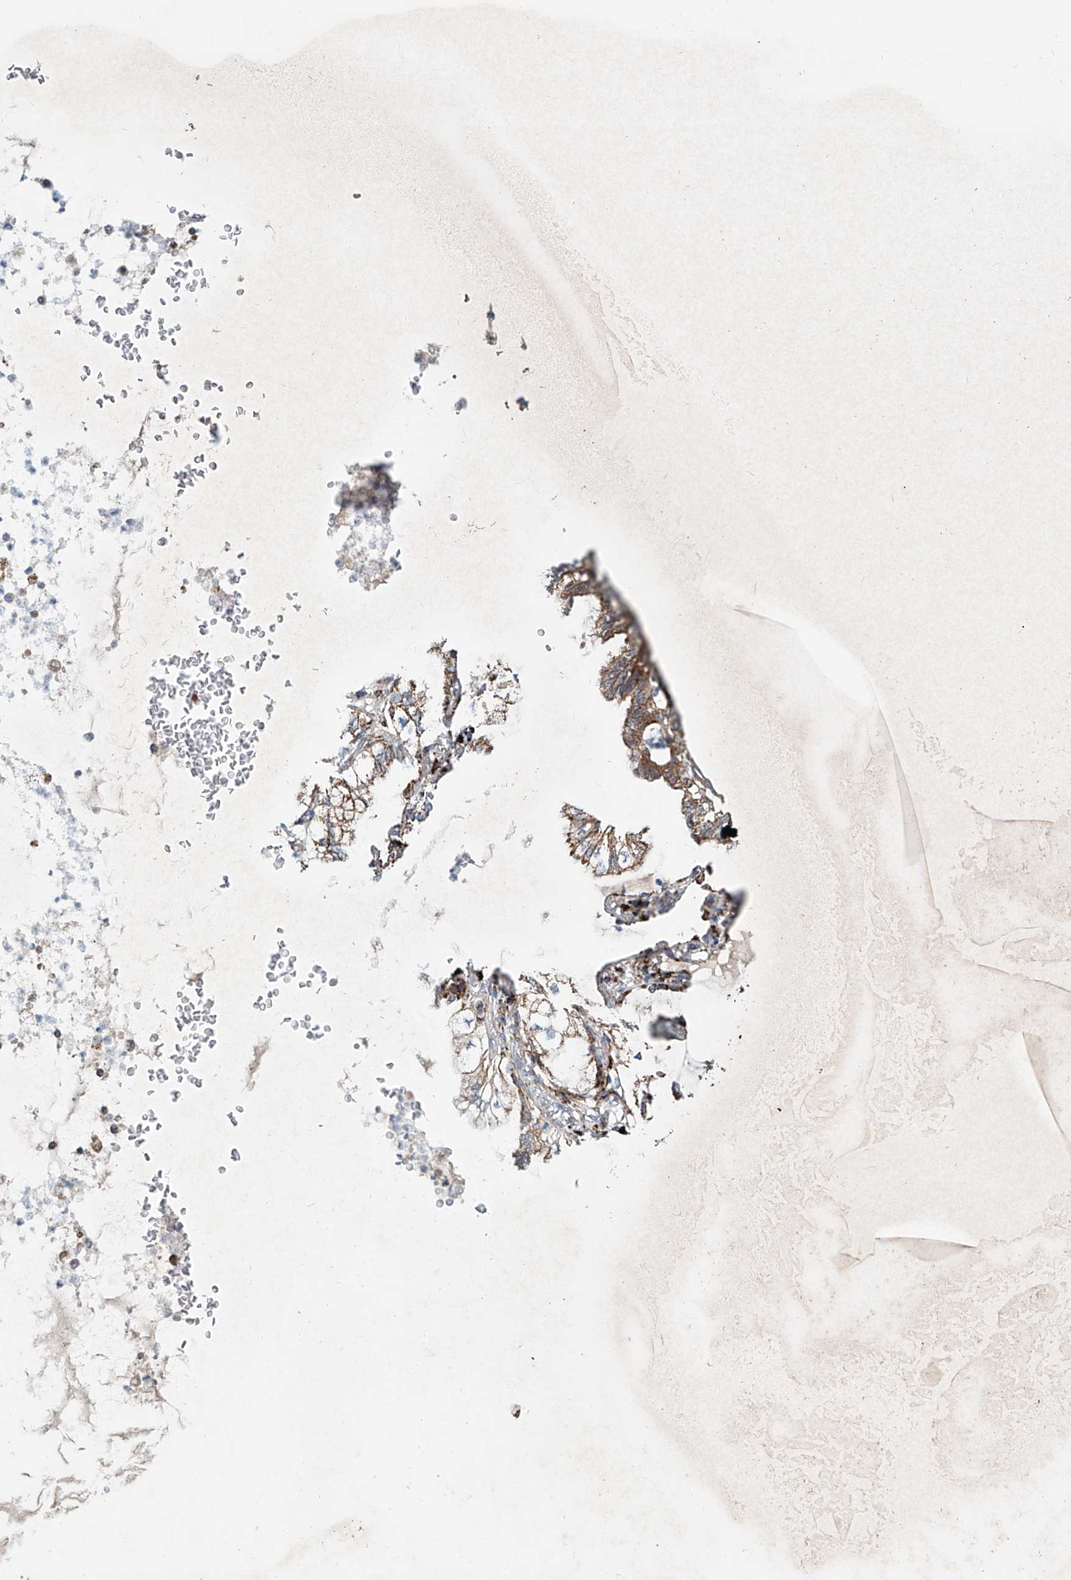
{"staining": {"intensity": "moderate", "quantity": ">75%", "location": "cytoplasmic/membranous"}, "tissue": "lung cancer", "cell_type": "Tumor cells", "image_type": "cancer", "snomed": [{"axis": "morphology", "description": "Adenocarcinoma, NOS"}, {"axis": "topography", "description": "Lung"}], "caption": "Moderate cytoplasmic/membranous staining for a protein is appreciated in about >75% of tumor cells of adenocarcinoma (lung) using immunohistochemistry (IHC).", "gene": "CARD10", "patient": {"sex": "female", "age": 70}}